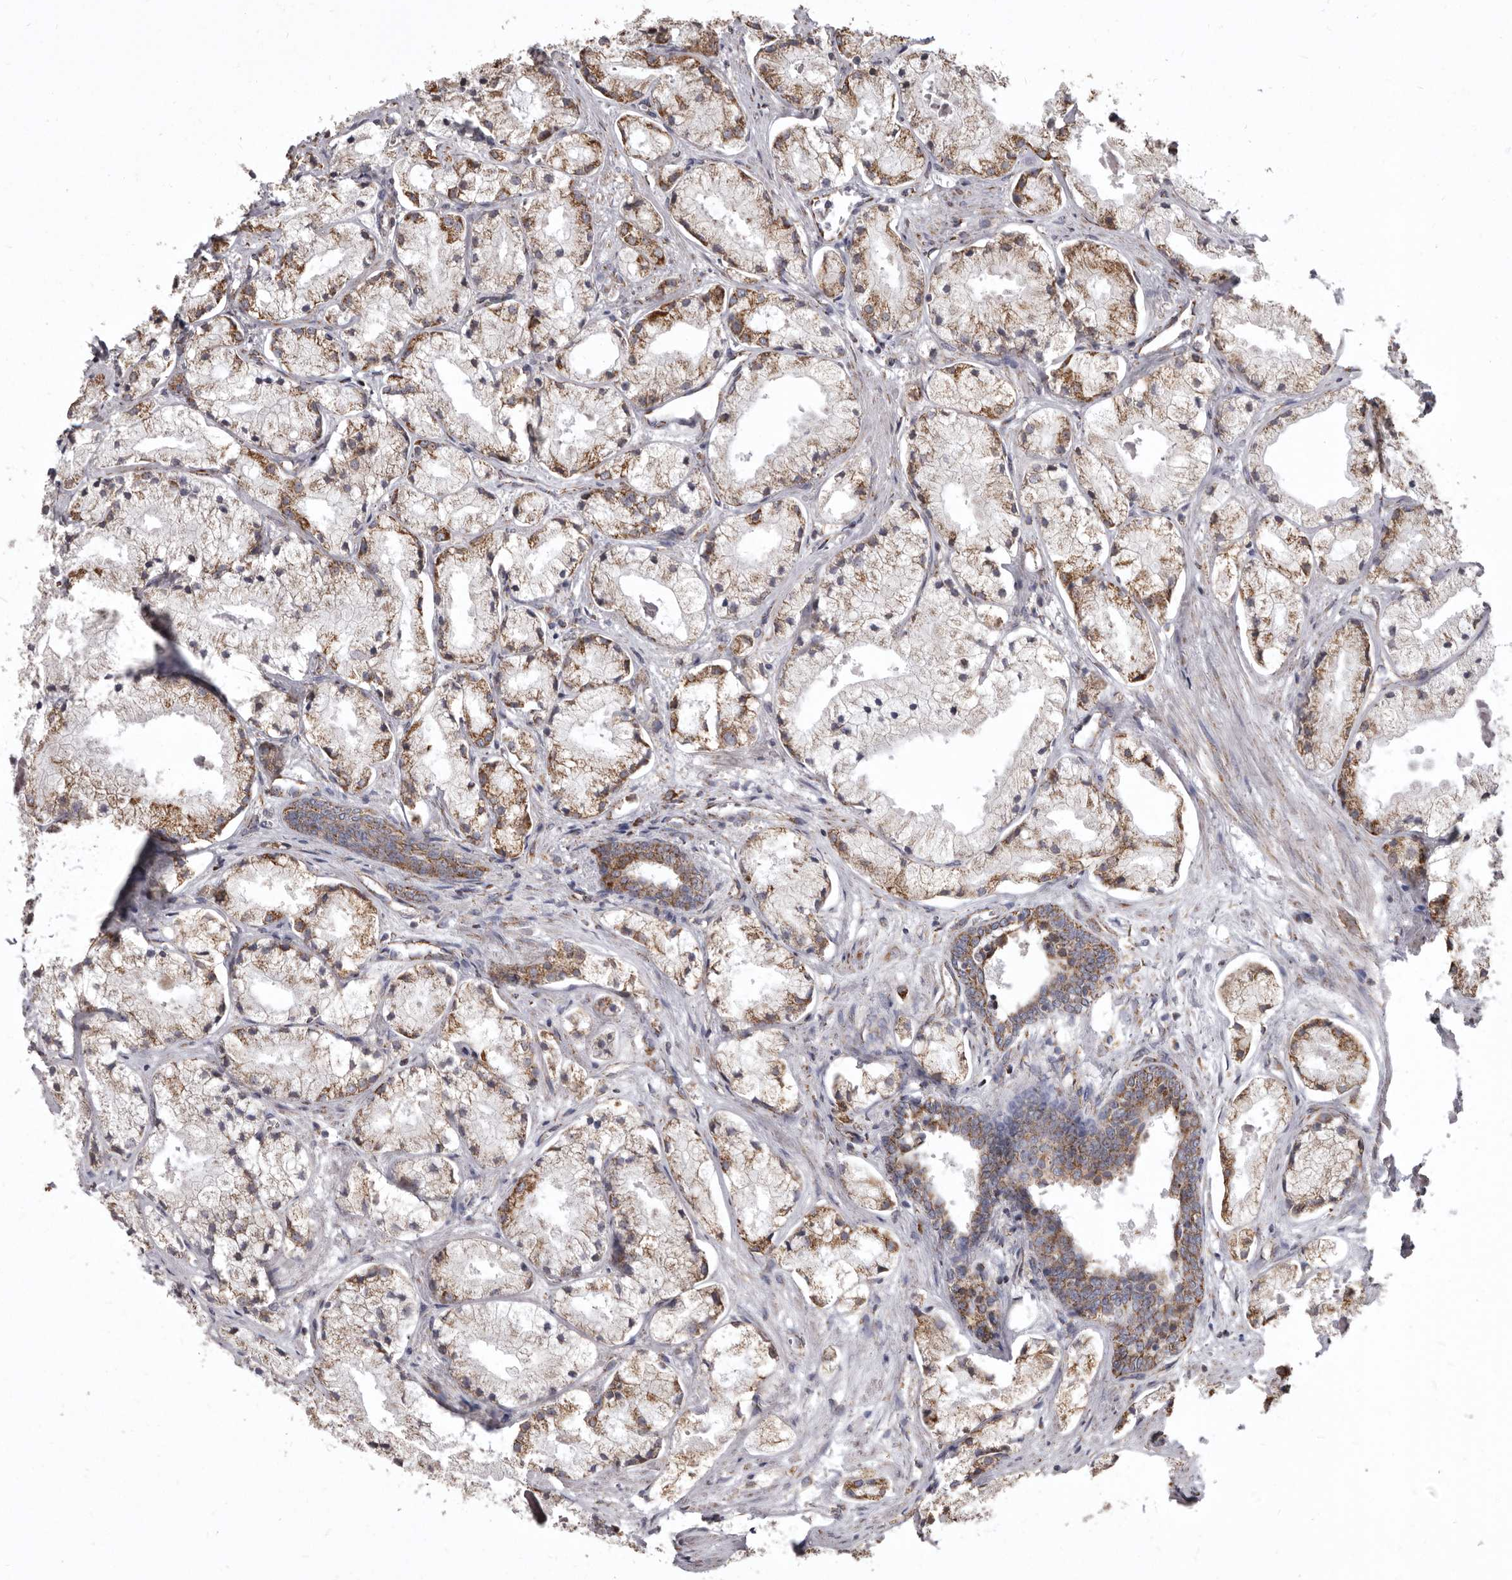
{"staining": {"intensity": "moderate", "quantity": ">75%", "location": "cytoplasmic/membranous"}, "tissue": "prostate cancer", "cell_type": "Tumor cells", "image_type": "cancer", "snomed": [{"axis": "morphology", "description": "Adenocarcinoma, High grade"}, {"axis": "topography", "description": "Prostate"}], "caption": "High-grade adenocarcinoma (prostate) tissue demonstrates moderate cytoplasmic/membranous expression in about >75% of tumor cells, visualized by immunohistochemistry.", "gene": "CDK5RAP3", "patient": {"sex": "male", "age": 50}}